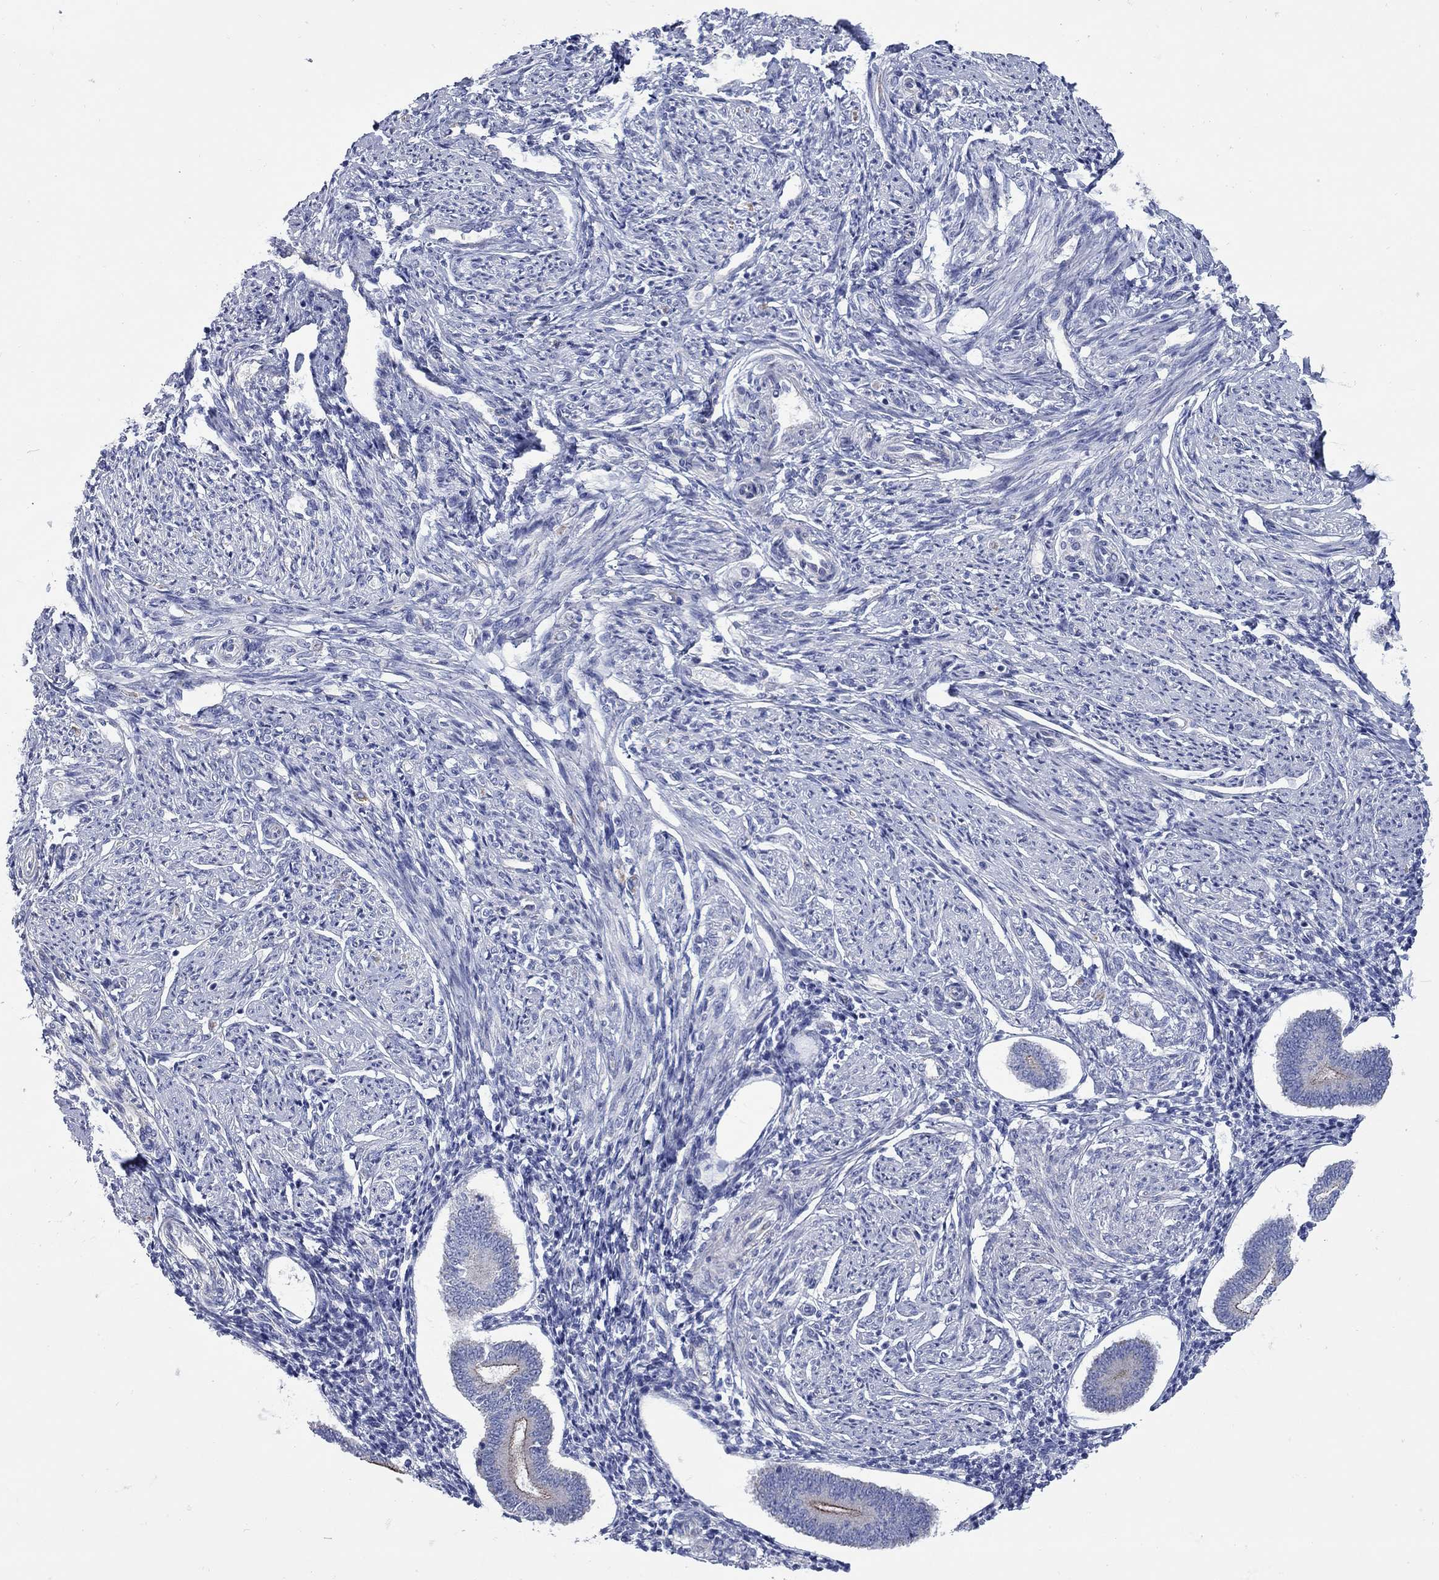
{"staining": {"intensity": "negative", "quantity": "none", "location": "none"}, "tissue": "endometrium", "cell_type": "Cells in endometrial stroma", "image_type": "normal", "snomed": [{"axis": "morphology", "description": "Normal tissue, NOS"}, {"axis": "topography", "description": "Endometrium"}], "caption": "DAB (3,3'-diaminobenzidine) immunohistochemical staining of unremarkable human endometrium shows no significant staining in cells in endometrial stroma.", "gene": "PDZD3", "patient": {"sex": "female", "age": 40}}